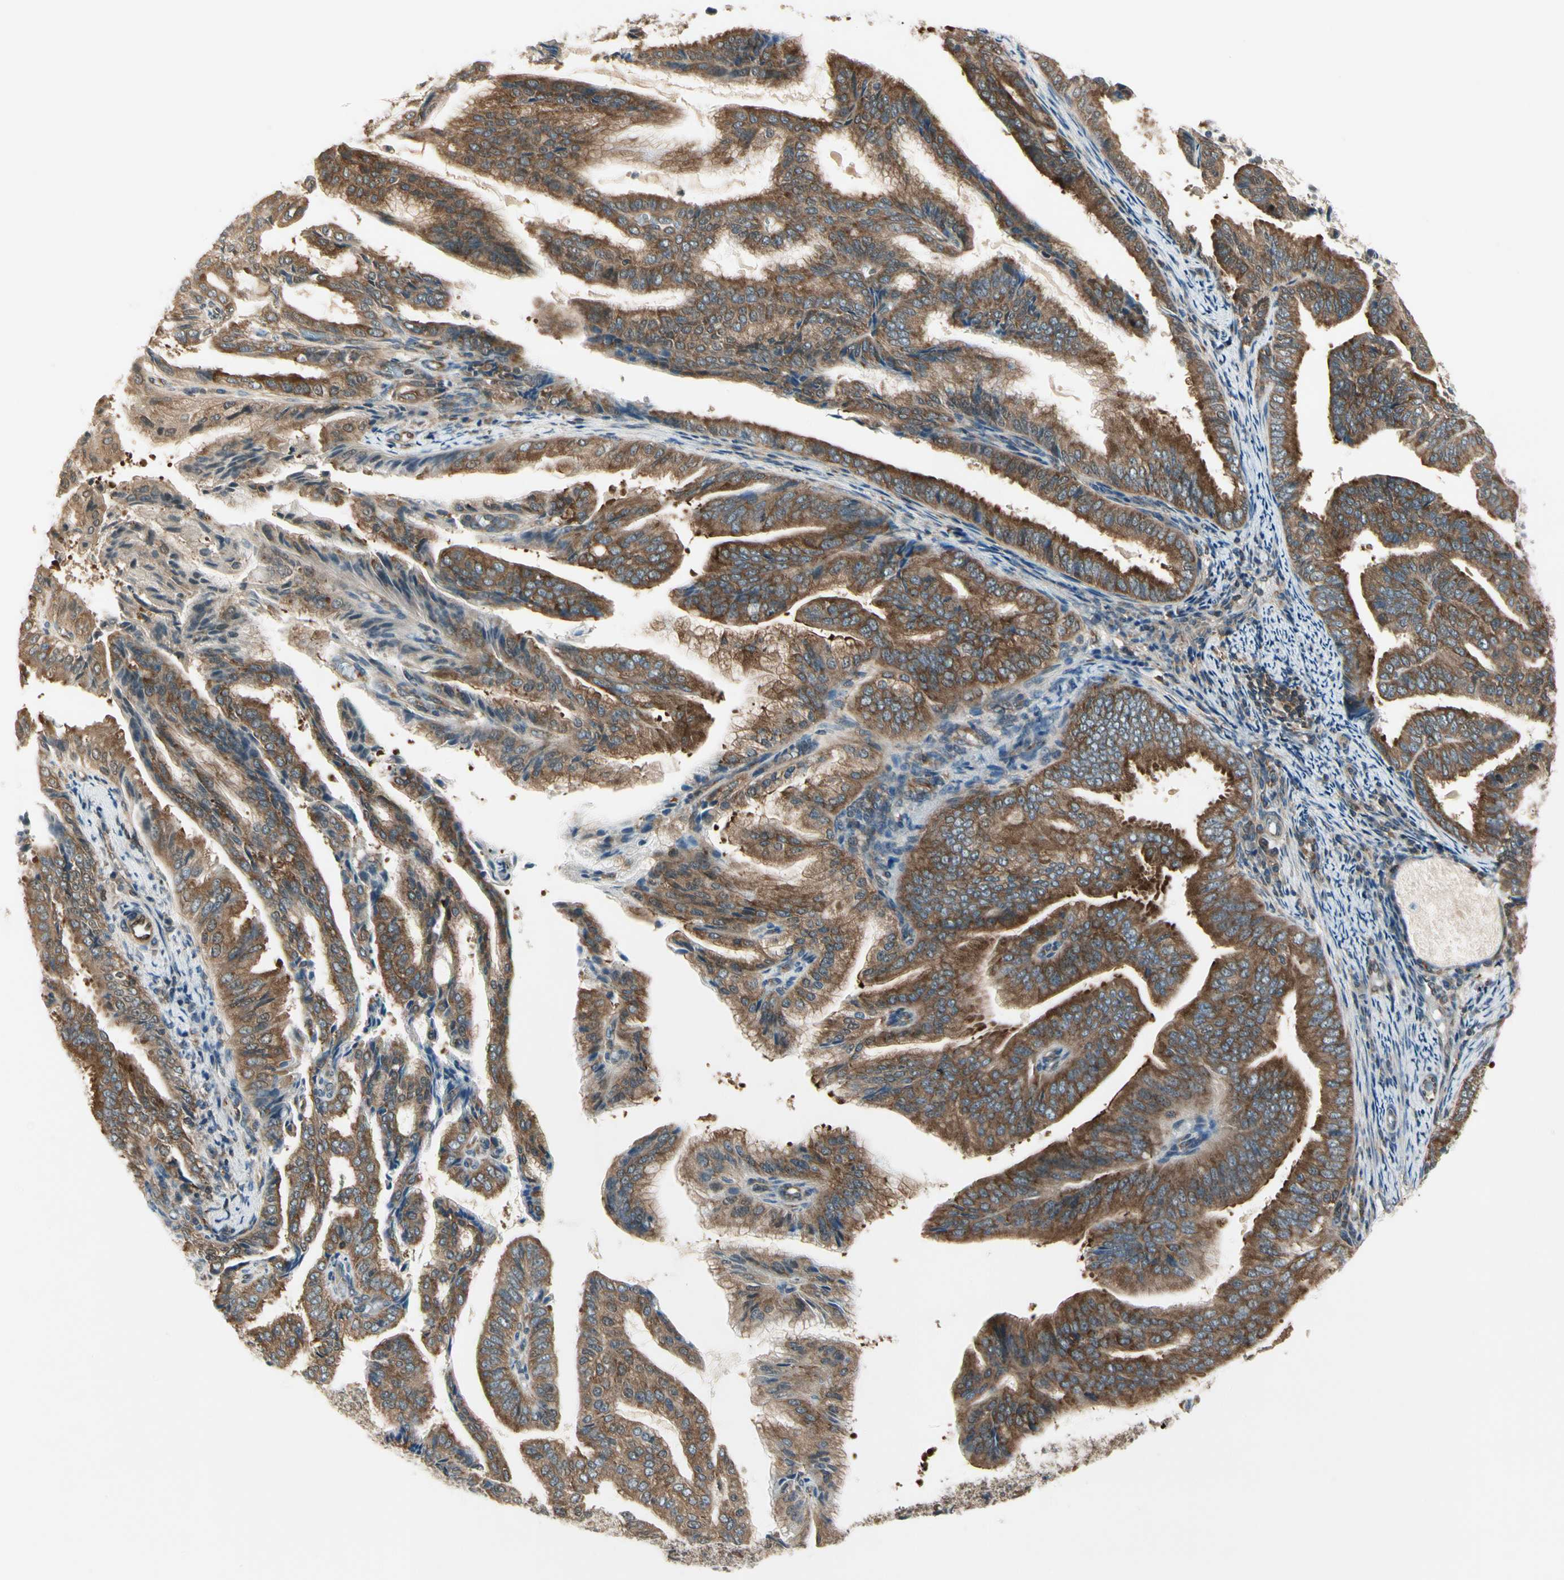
{"staining": {"intensity": "strong", "quantity": ">75%", "location": "cytoplasmic/membranous"}, "tissue": "endometrial cancer", "cell_type": "Tumor cells", "image_type": "cancer", "snomed": [{"axis": "morphology", "description": "Adenocarcinoma, NOS"}, {"axis": "topography", "description": "Endometrium"}], "caption": "DAB immunohistochemical staining of human endometrial cancer (adenocarcinoma) reveals strong cytoplasmic/membranous protein positivity in approximately >75% of tumor cells.", "gene": "OXSR1", "patient": {"sex": "female", "age": 58}}